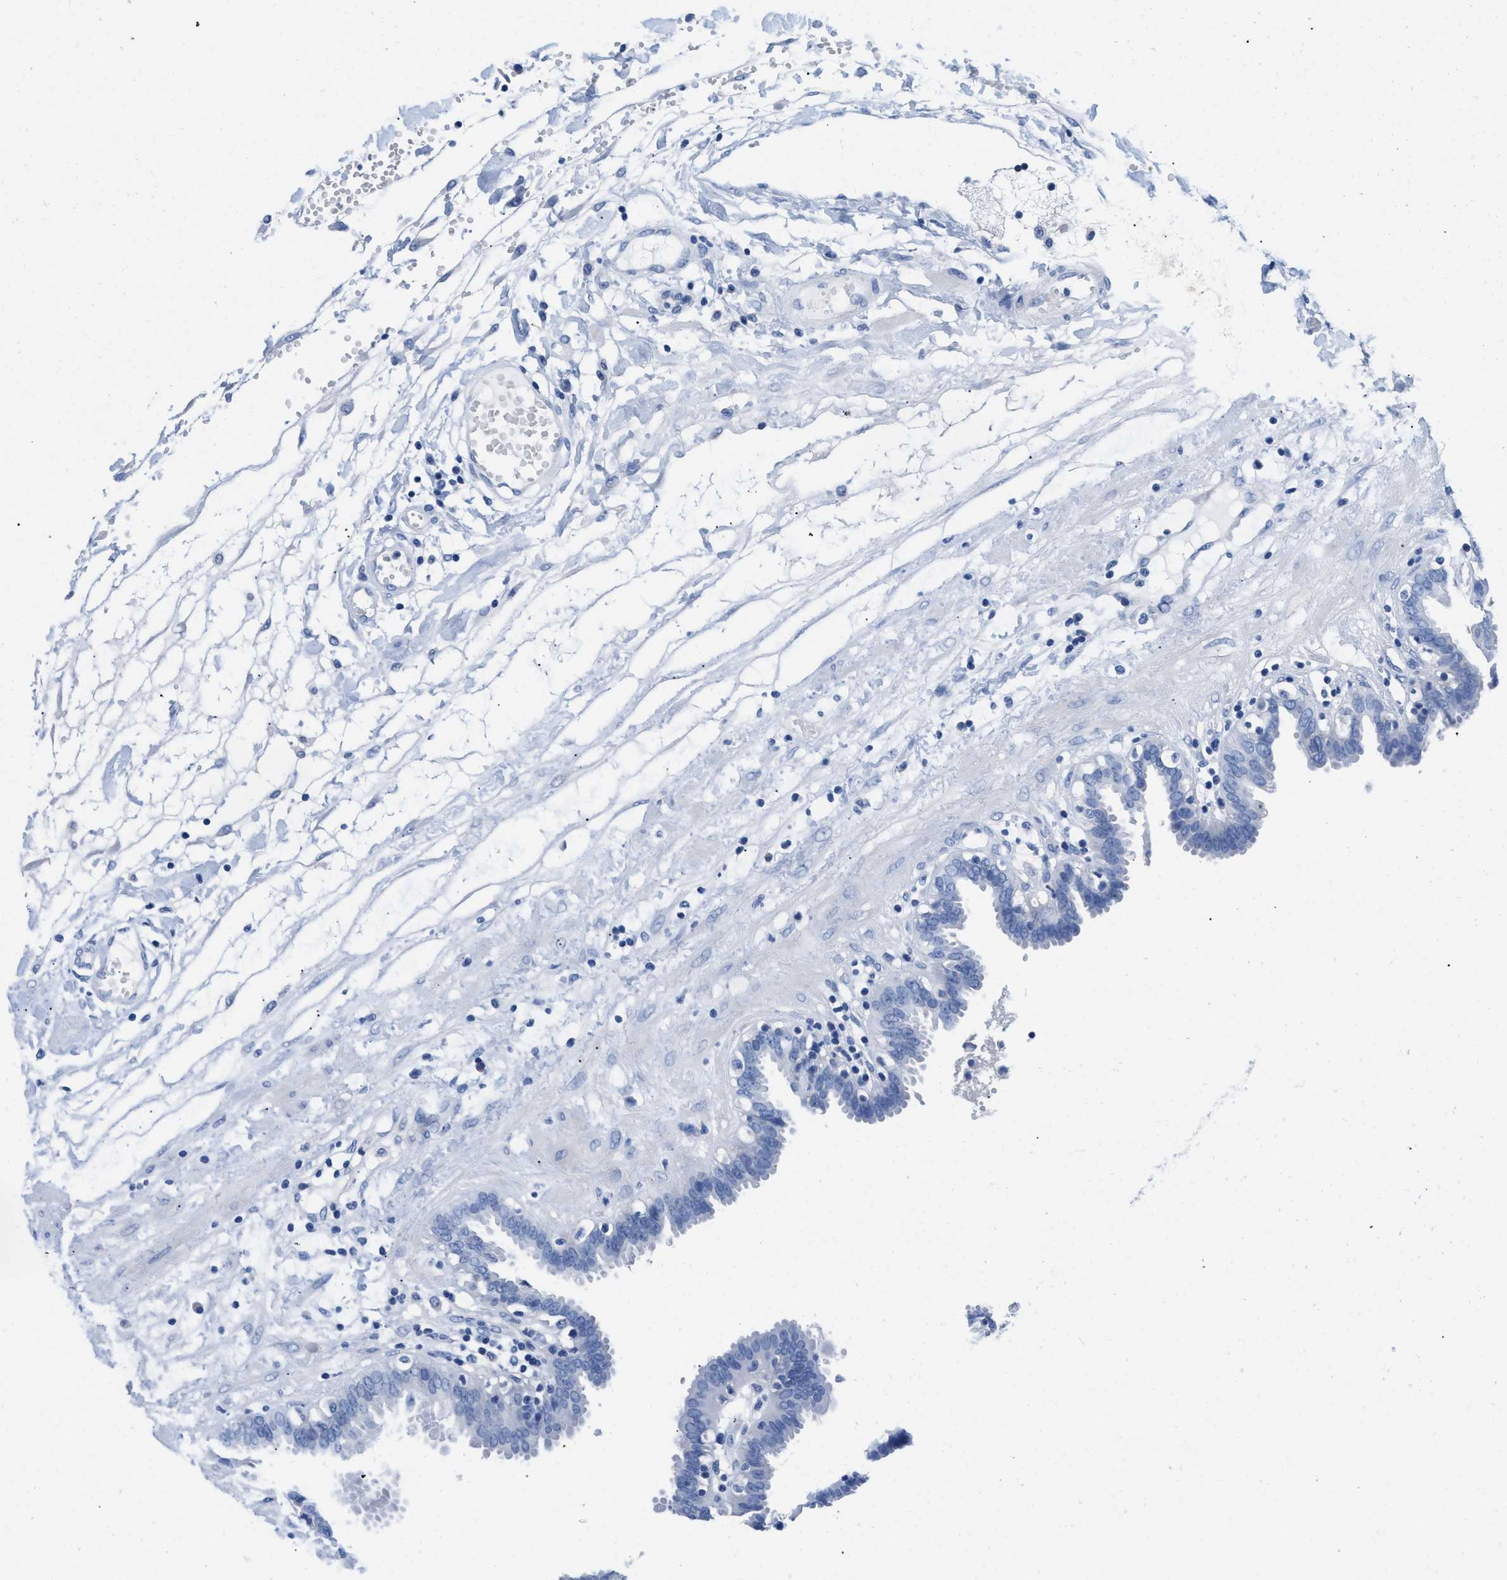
{"staining": {"intensity": "negative", "quantity": "none", "location": "none"}, "tissue": "fallopian tube", "cell_type": "Glandular cells", "image_type": "normal", "snomed": [{"axis": "morphology", "description": "Normal tissue, NOS"}, {"axis": "topography", "description": "Fallopian tube"}, {"axis": "topography", "description": "Placenta"}], "caption": "Human fallopian tube stained for a protein using IHC shows no staining in glandular cells.", "gene": "SLFN13", "patient": {"sex": "female", "age": 32}}